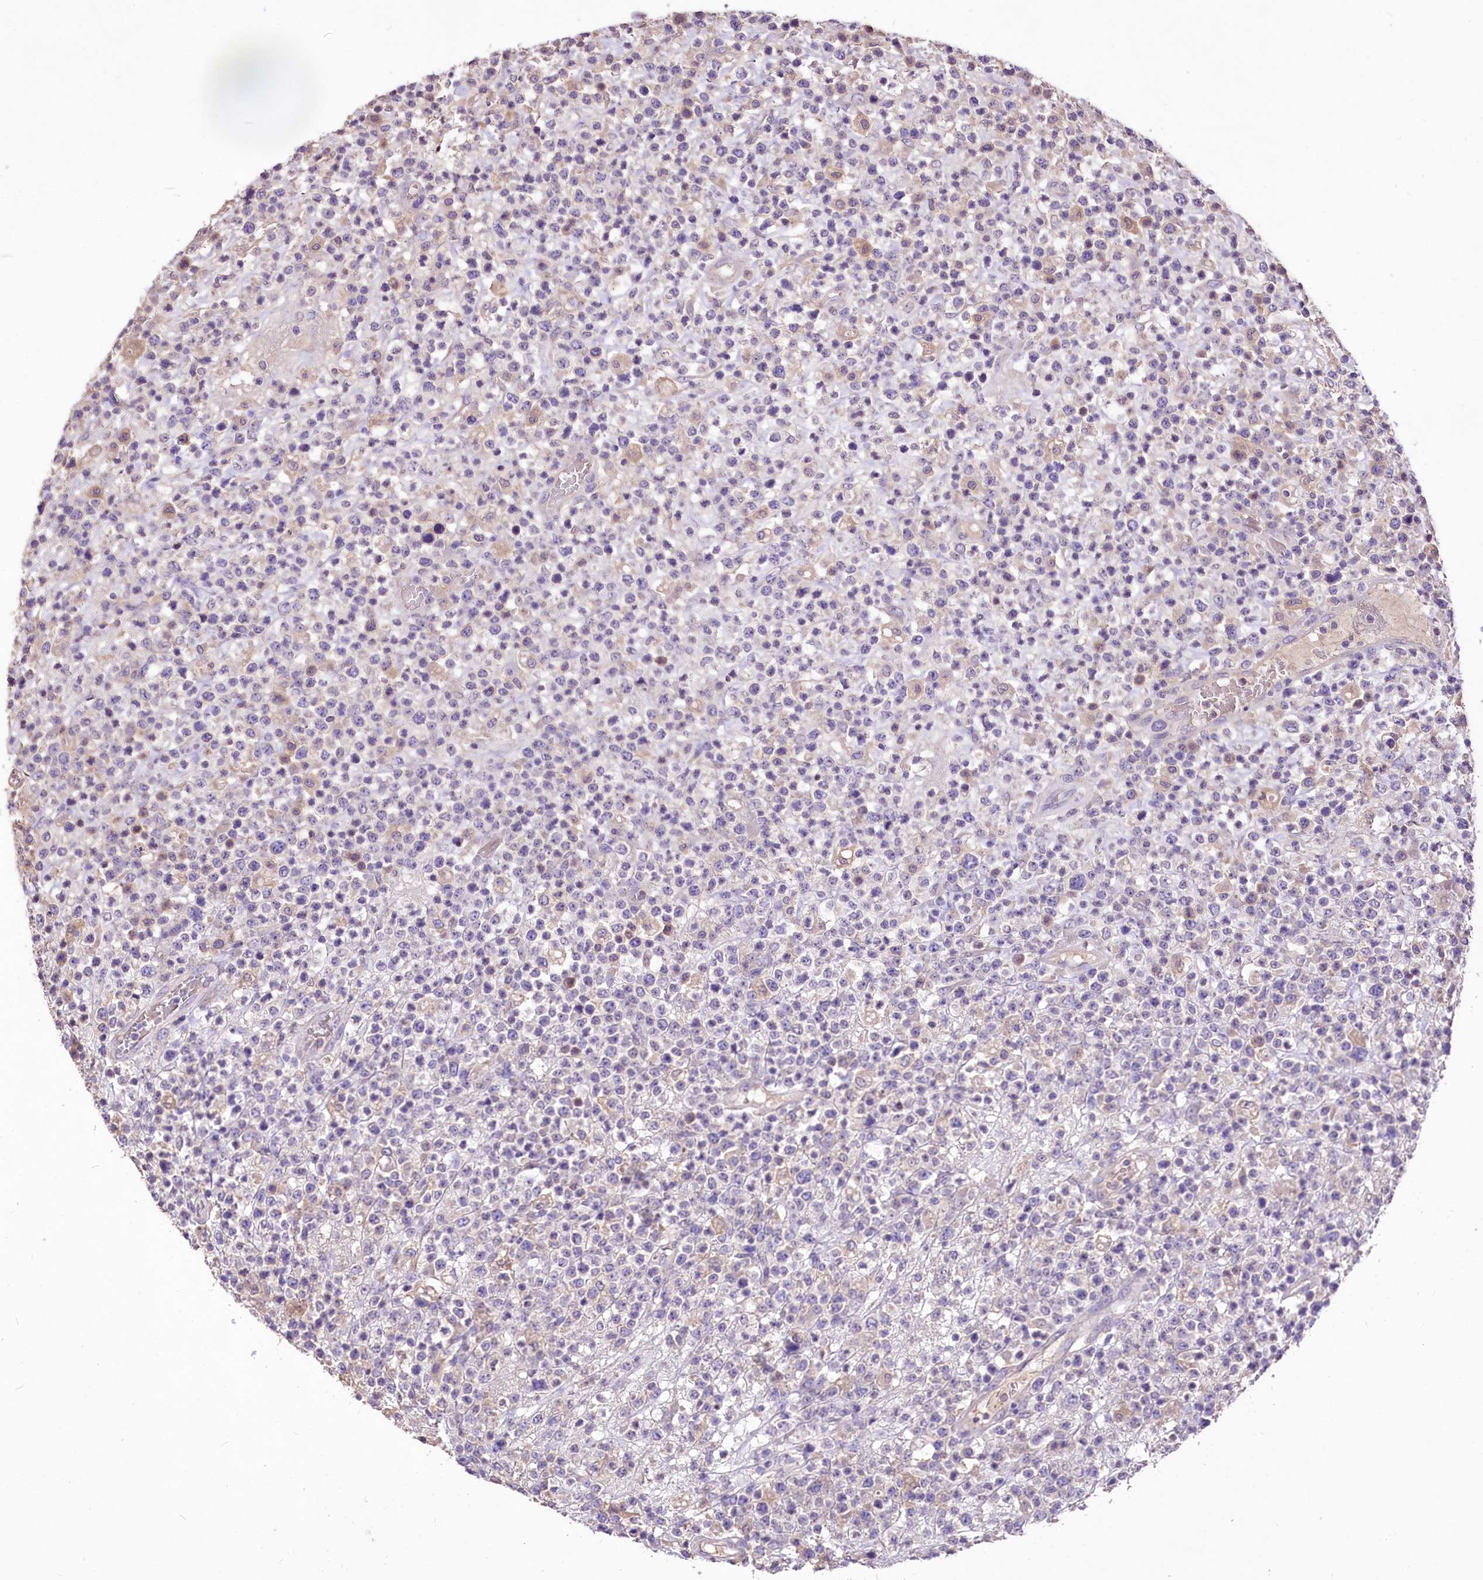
{"staining": {"intensity": "negative", "quantity": "none", "location": "none"}, "tissue": "lymphoma", "cell_type": "Tumor cells", "image_type": "cancer", "snomed": [{"axis": "morphology", "description": "Malignant lymphoma, non-Hodgkin's type, High grade"}, {"axis": "topography", "description": "Colon"}], "caption": "Image shows no significant protein positivity in tumor cells of lymphoma.", "gene": "PCYOX1L", "patient": {"sex": "female", "age": 53}}